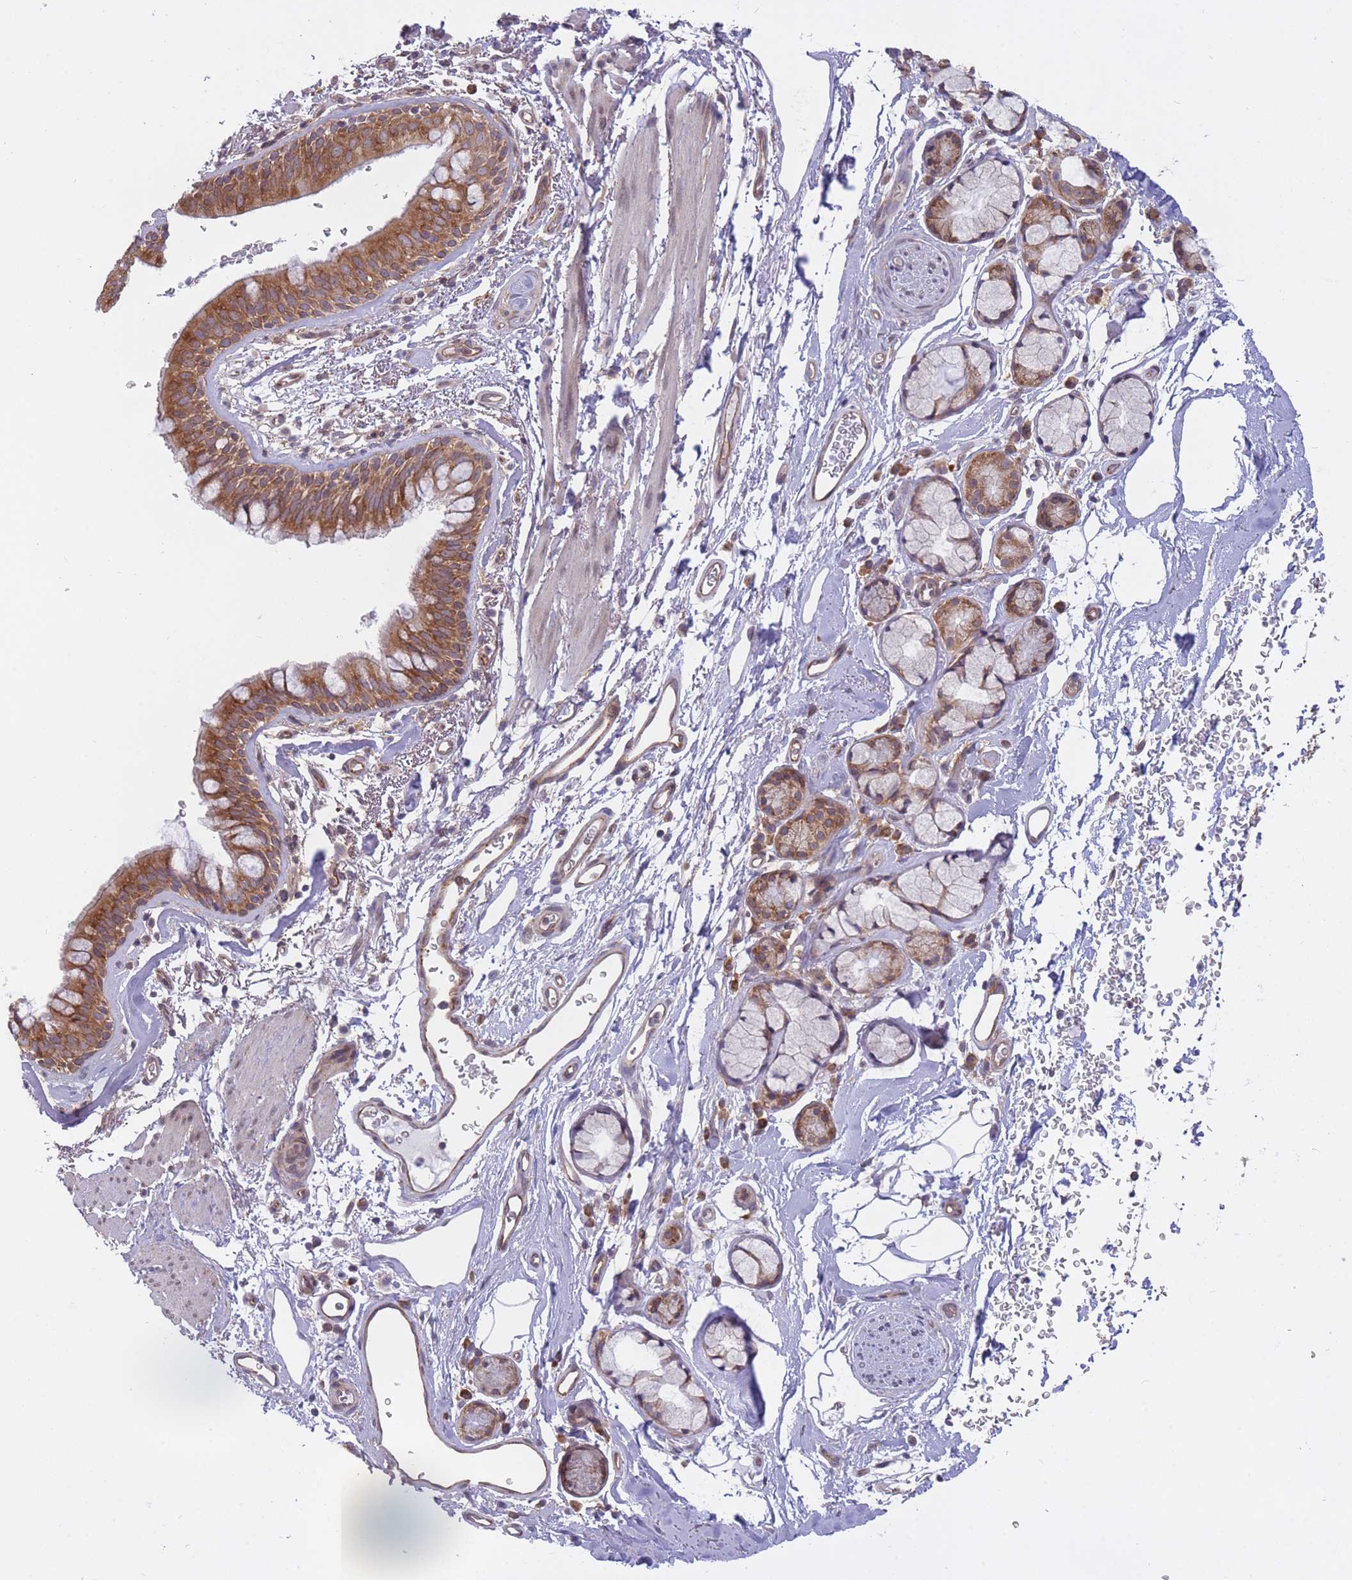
{"staining": {"intensity": "negative", "quantity": "none", "location": "none"}, "tissue": "adipose tissue", "cell_type": "Adipocytes", "image_type": "normal", "snomed": [{"axis": "morphology", "description": "Normal tissue, NOS"}, {"axis": "topography", "description": "Cartilage tissue"}, {"axis": "topography", "description": "Bronchus"}], "caption": "Immunohistochemistry (IHC) micrograph of normal adipose tissue: human adipose tissue stained with DAB exhibits no significant protein expression in adipocytes.", "gene": "CCDC124", "patient": {"sex": "female", "age": 72}}